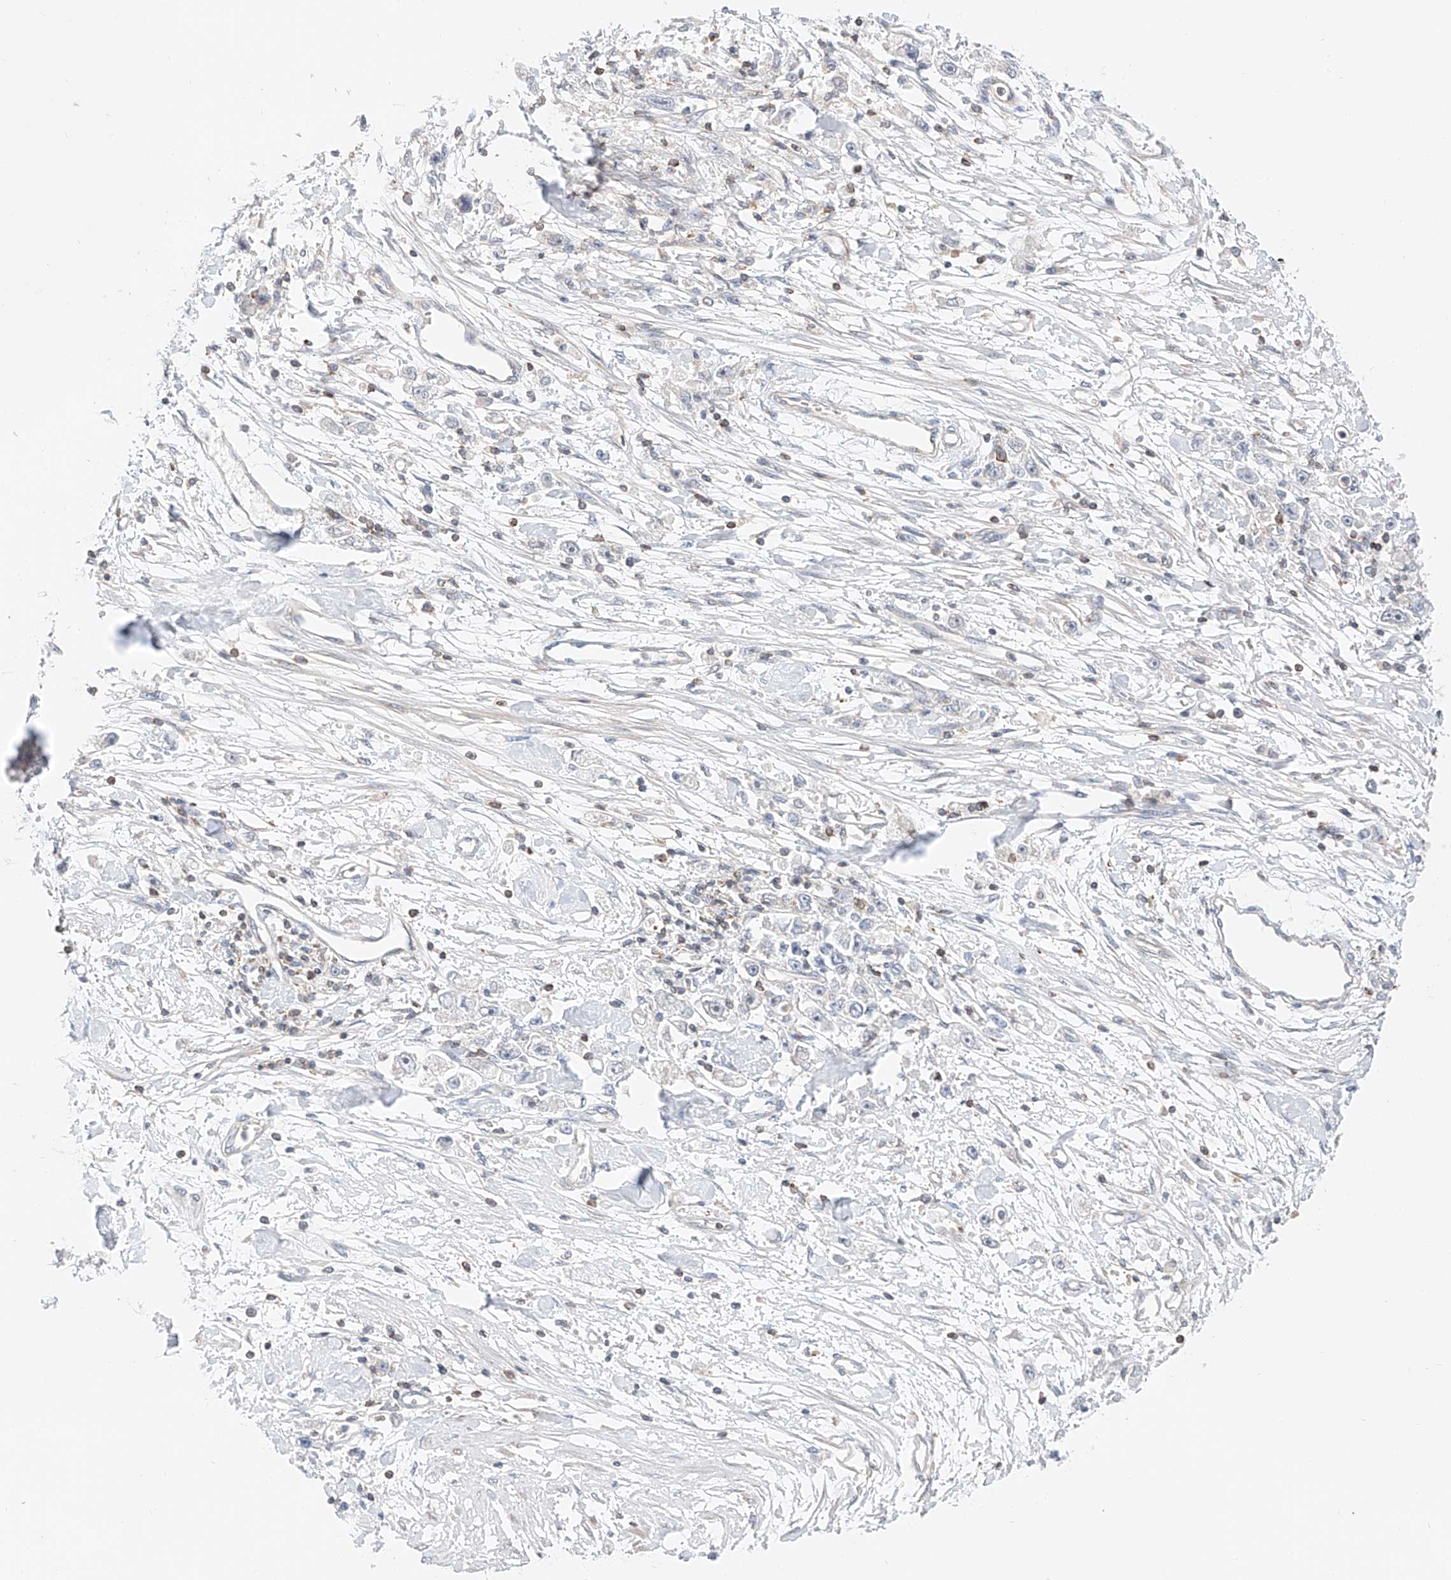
{"staining": {"intensity": "negative", "quantity": "none", "location": "none"}, "tissue": "stomach cancer", "cell_type": "Tumor cells", "image_type": "cancer", "snomed": [{"axis": "morphology", "description": "Adenocarcinoma, NOS"}, {"axis": "topography", "description": "Stomach"}], "caption": "A micrograph of human adenocarcinoma (stomach) is negative for staining in tumor cells.", "gene": "MFN2", "patient": {"sex": "female", "age": 59}}